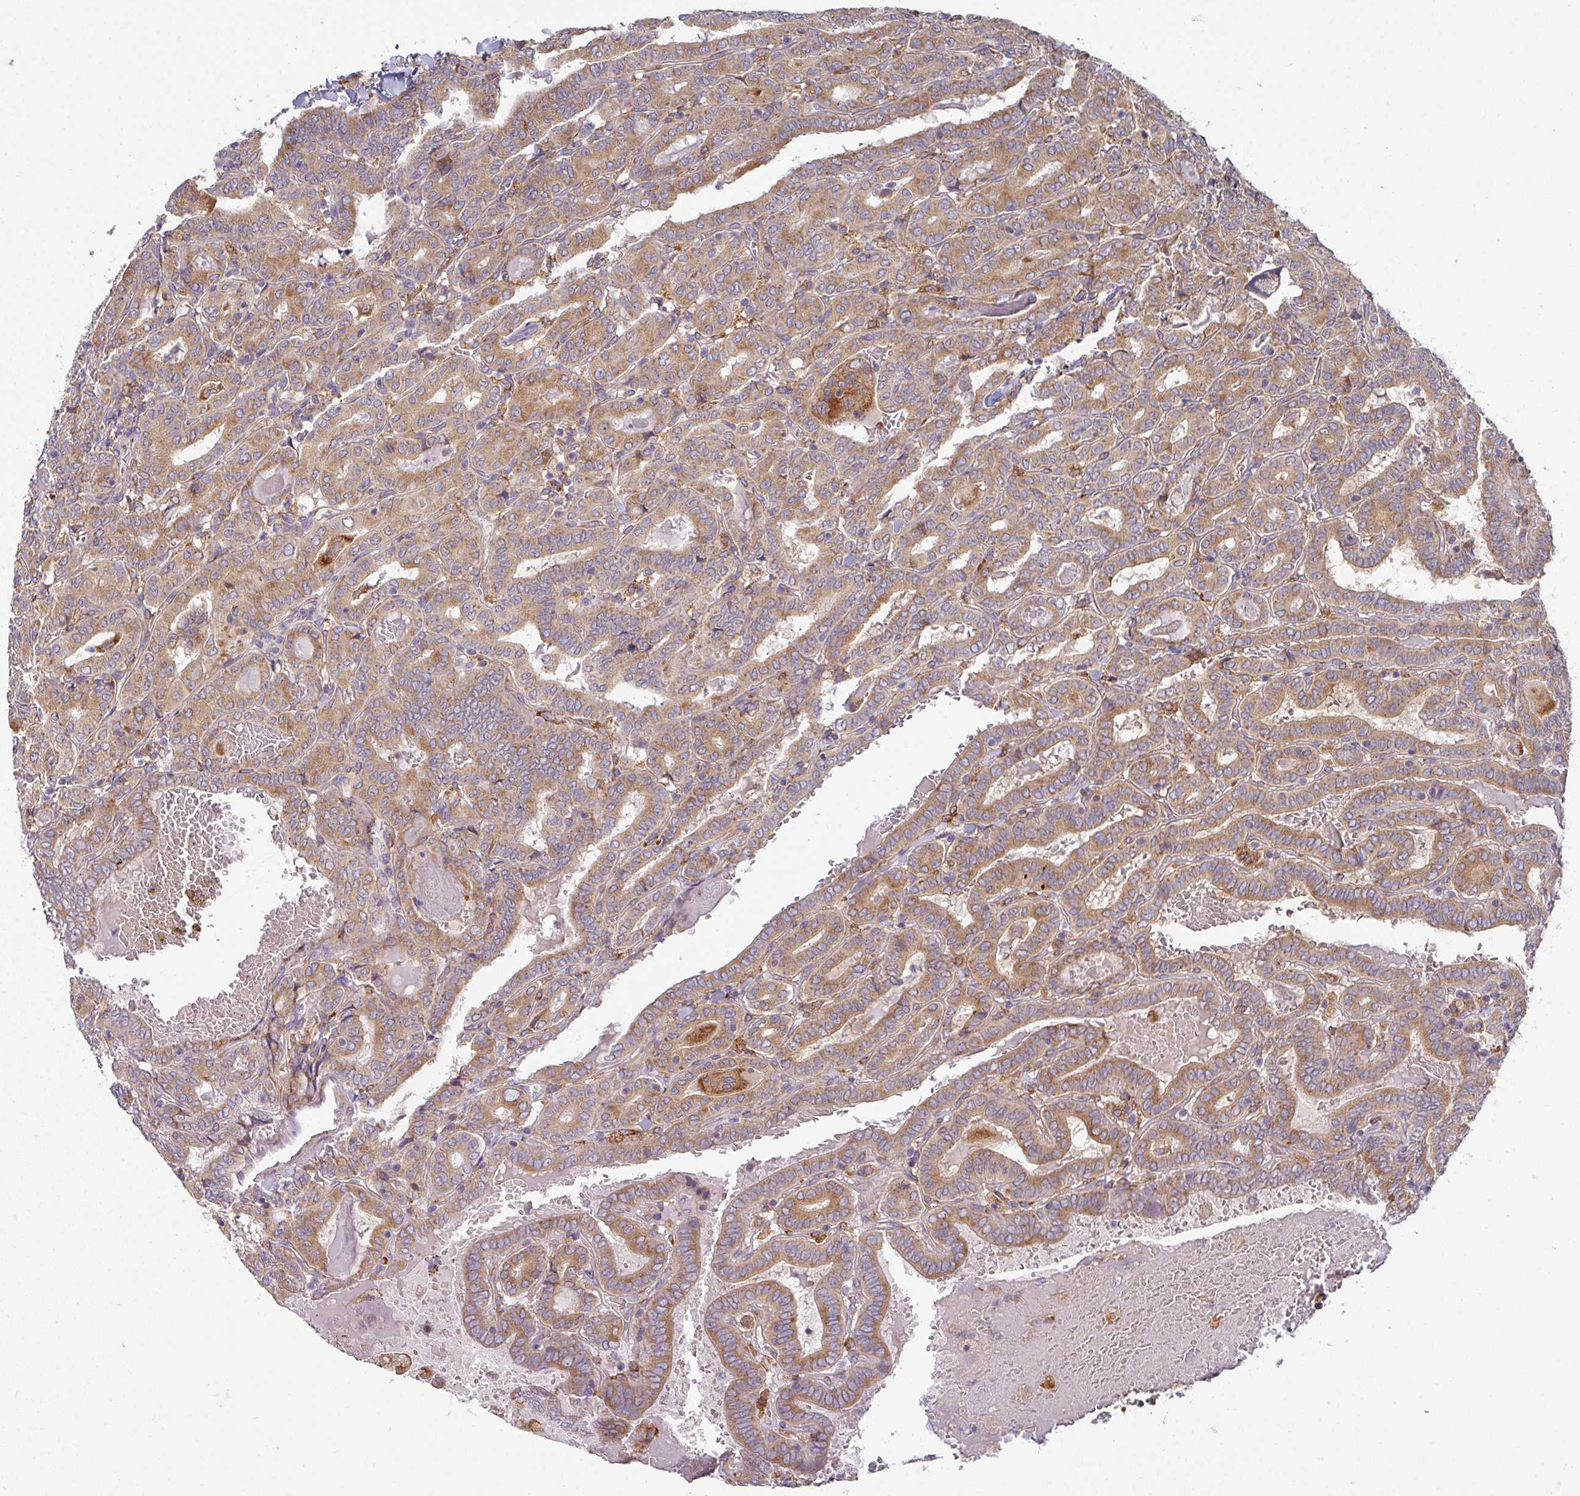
{"staining": {"intensity": "moderate", "quantity": ">75%", "location": "cytoplasmic/membranous"}, "tissue": "thyroid cancer", "cell_type": "Tumor cells", "image_type": "cancer", "snomed": [{"axis": "morphology", "description": "Papillary adenocarcinoma, NOS"}, {"axis": "topography", "description": "Thyroid gland"}], "caption": "This image exhibits IHC staining of thyroid papillary adenocarcinoma, with medium moderate cytoplasmic/membranous expression in about >75% of tumor cells.", "gene": "ZNF268", "patient": {"sex": "female", "age": 72}}